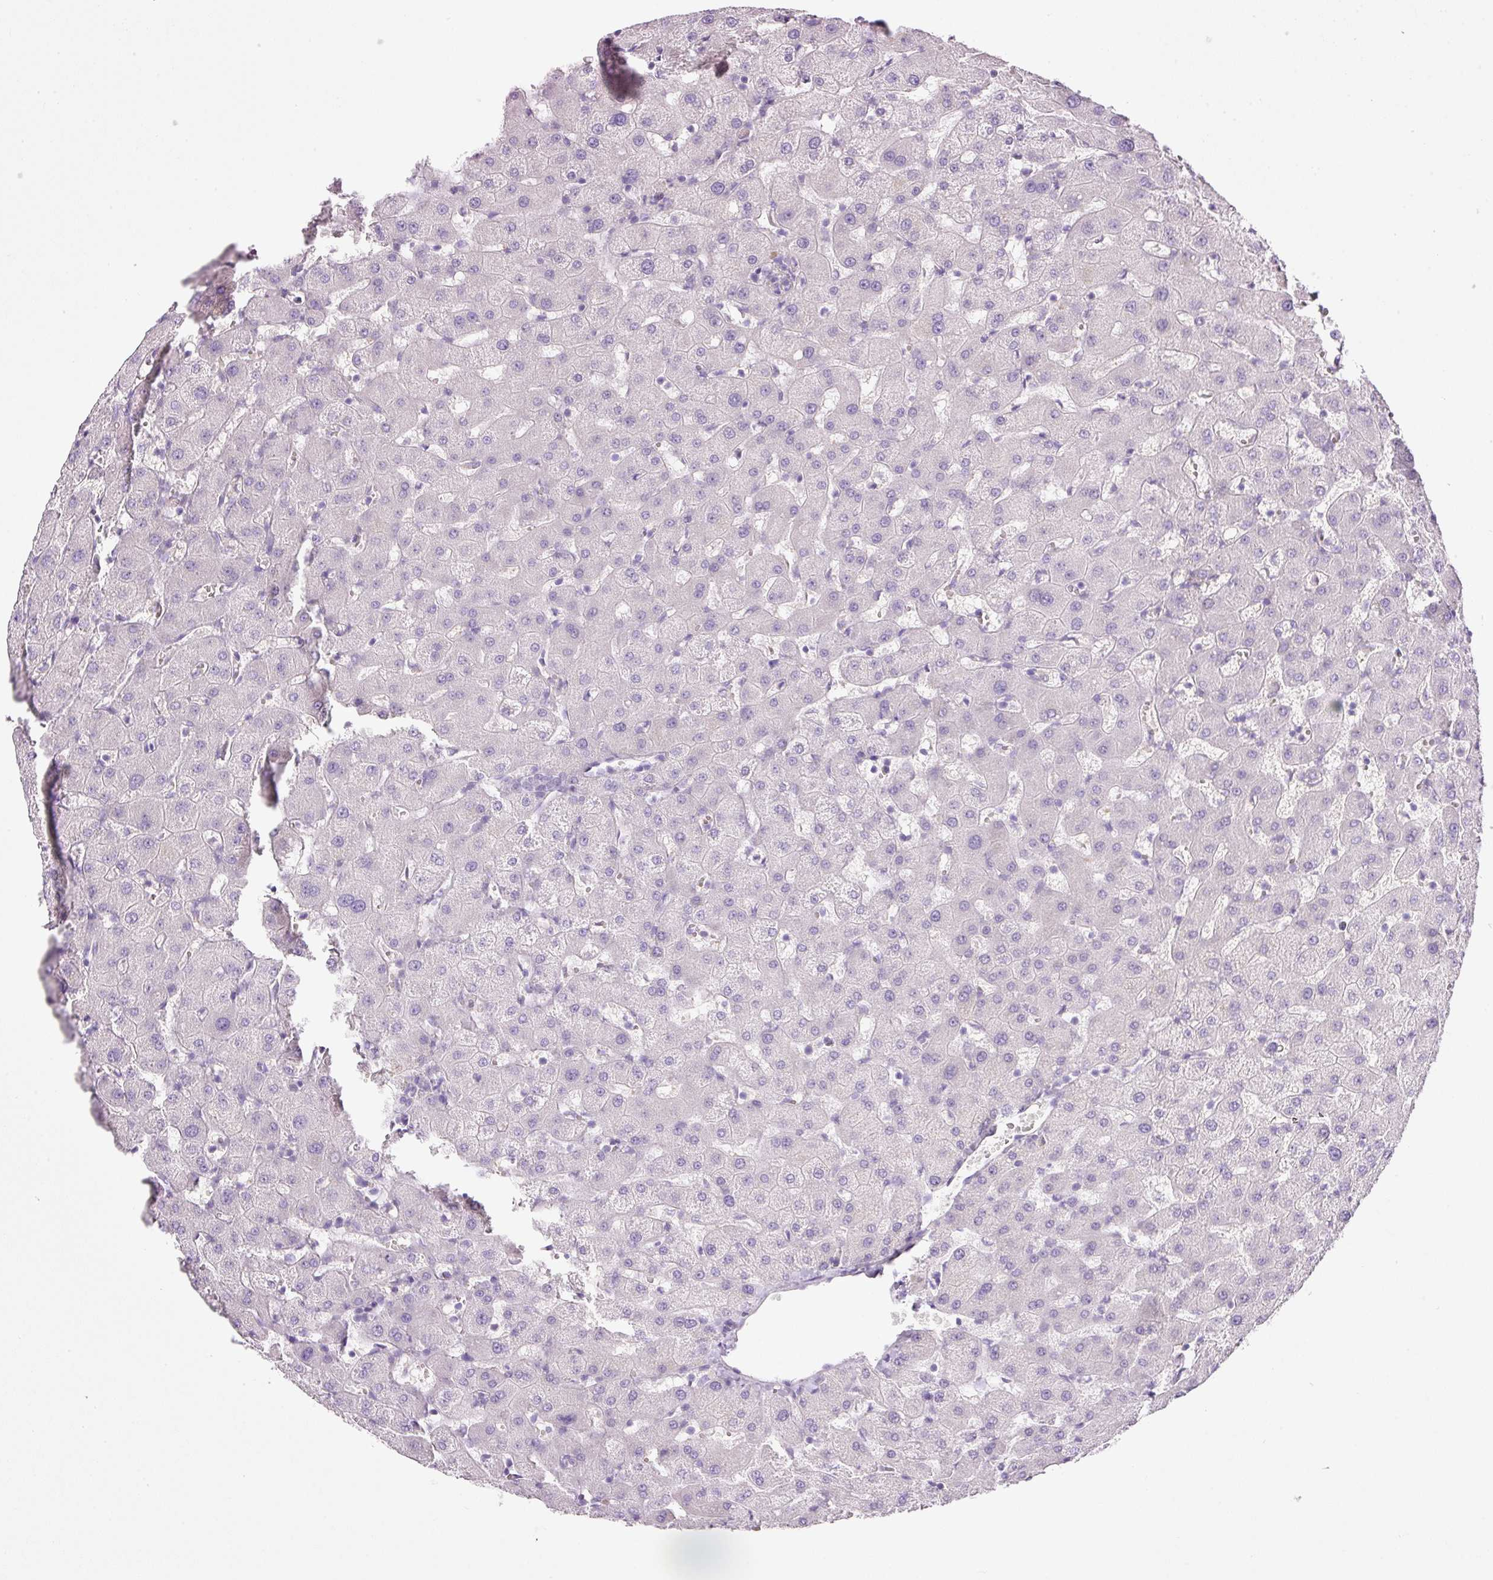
{"staining": {"intensity": "negative", "quantity": "none", "location": "none"}, "tissue": "liver", "cell_type": "Cholangiocytes", "image_type": "normal", "snomed": [{"axis": "morphology", "description": "Normal tissue, NOS"}, {"axis": "topography", "description": "Liver"}], "caption": "Immunohistochemical staining of benign liver shows no significant expression in cholangiocytes. Nuclei are stained in blue.", "gene": "SRC", "patient": {"sex": "female", "age": 63}}